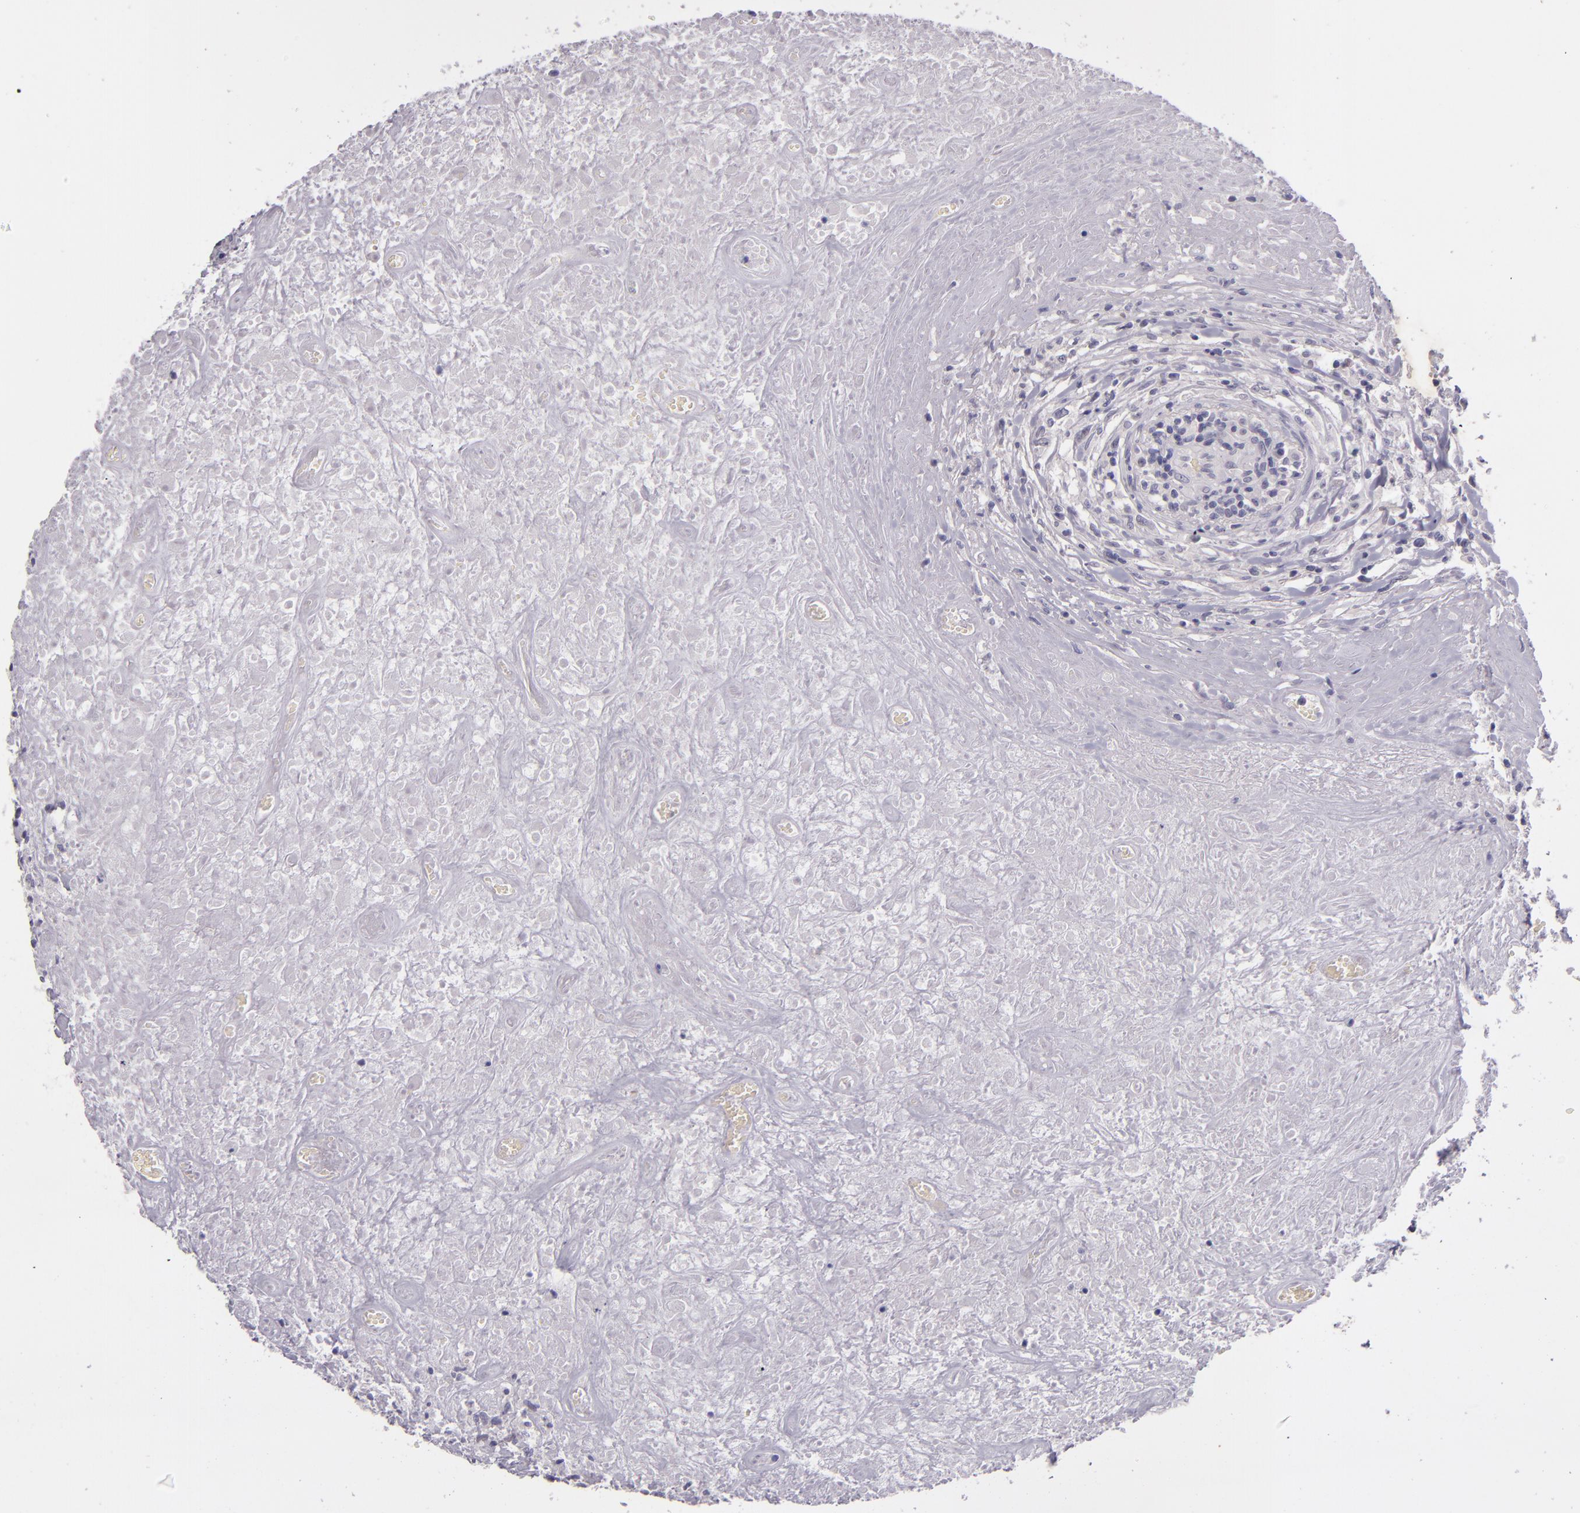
{"staining": {"intensity": "negative", "quantity": "none", "location": "none"}, "tissue": "lymphoma", "cell_type": "Tumor cells", "image_type": "cancer", "snomed": [{"axis": "morphology", "description": "Hodgkin's disease, NOS"}, {"axis": "topography", "description": "Lymph node"}], "caption": "The image demonstrates no significant positivity in tumor cells of Hodgkin's disease.", "gene": "SNCB", "patient": {"sex": "male", "age": 46}}